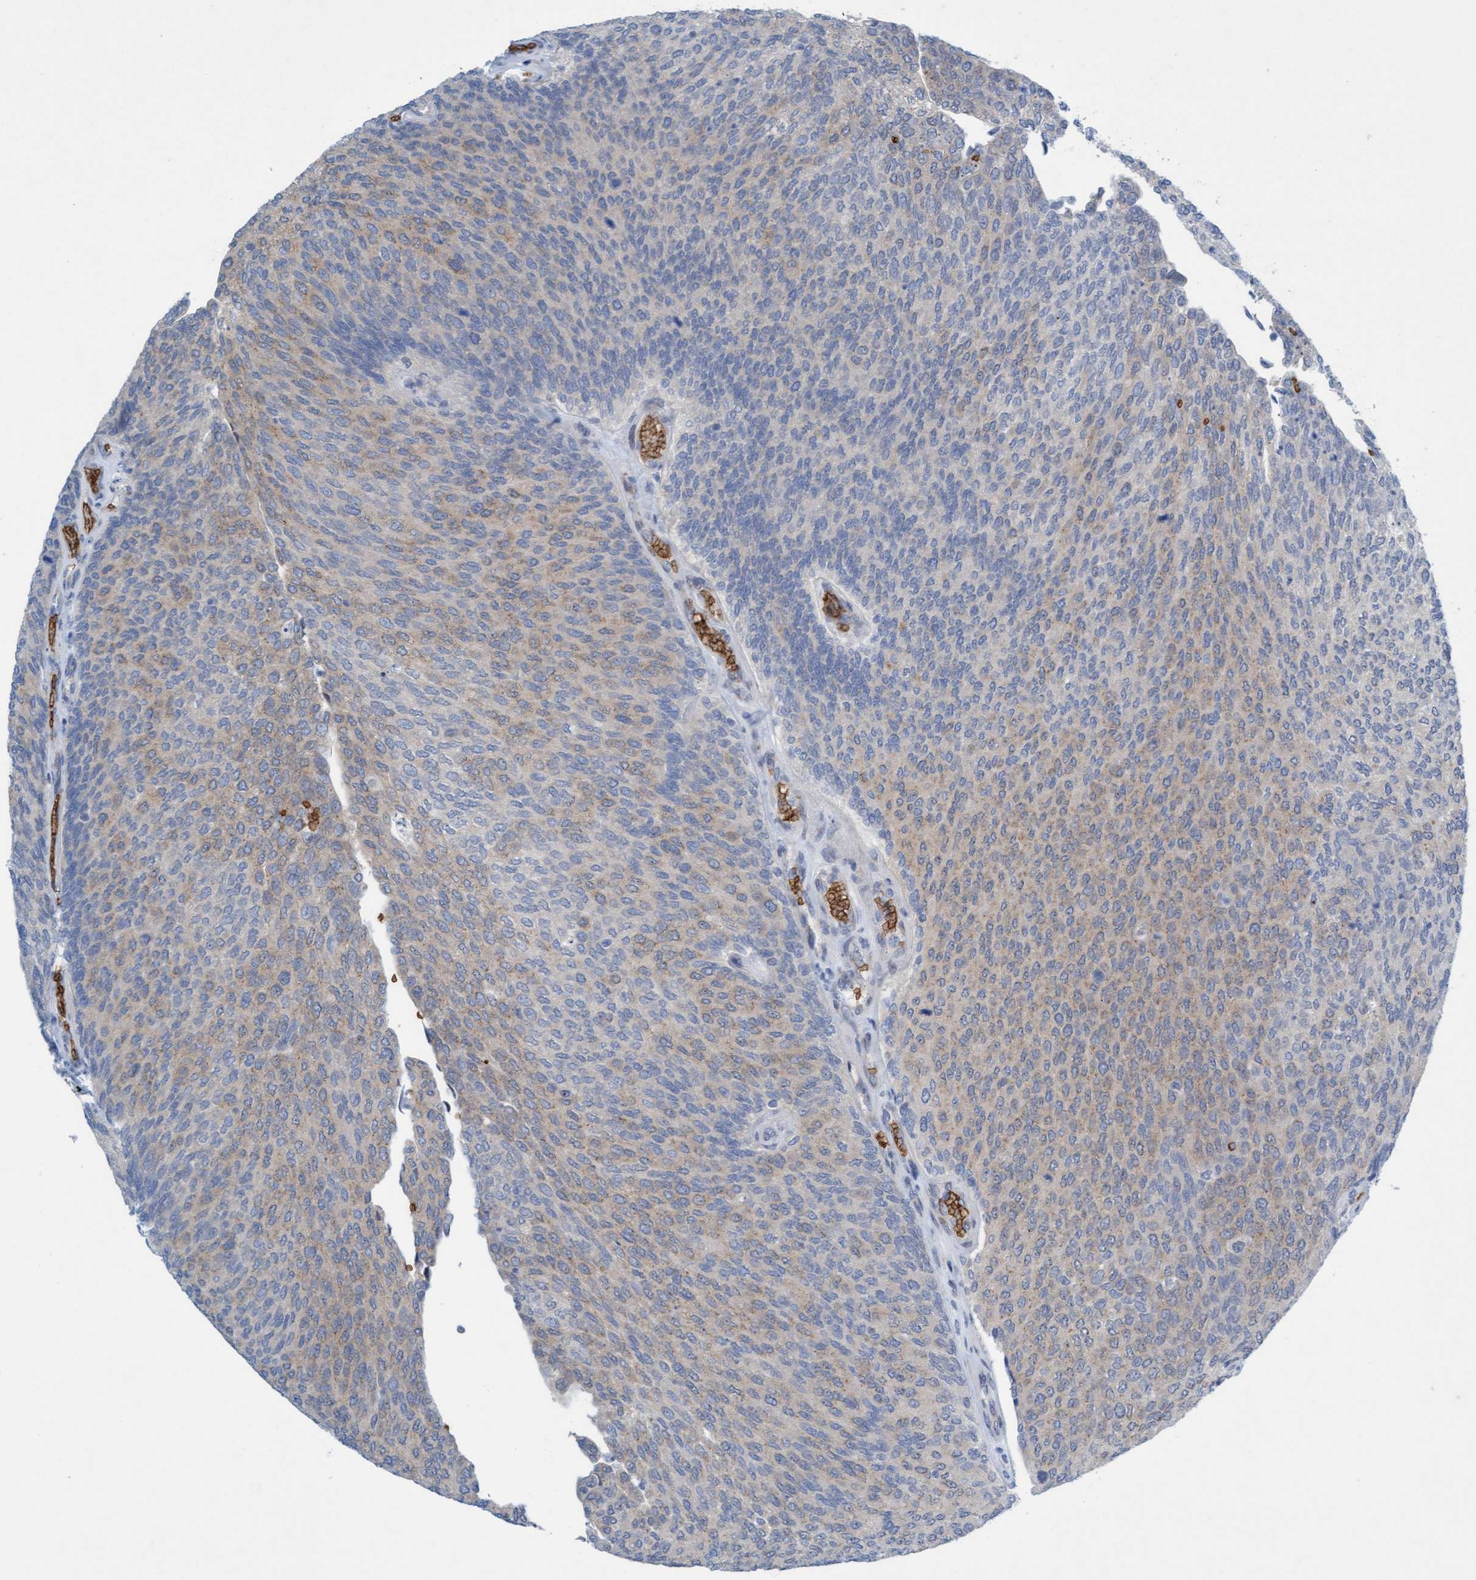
{"staining": {"intensity": "weak", "quantity": "25%-75%", "location": "cytoplasmic/membranous"}, "tissue": "urothelial cancer", "cell_type": "Tumor cells", "image_type": "cancer", "snomed": [{"axis": "morphology", "description": "Urothelial carcinoma, Low grade"}, {"axis": "topography", "description": "Urinary bladder"}], "caption": "Immunohistochemistry (IHC) photomicrograph of neoplastic tissue: human low-grade urothelial carcinoma stained using immunohistochemistry (IHC) reveals low levels of weak protein expression localized specifically in the cytoplasmic/membranous of tumor cells, appearing as a cytoplasmic/membranous brown color.", "gene": "SPEM2", "patient": {"sex": "female", "age": 79}}